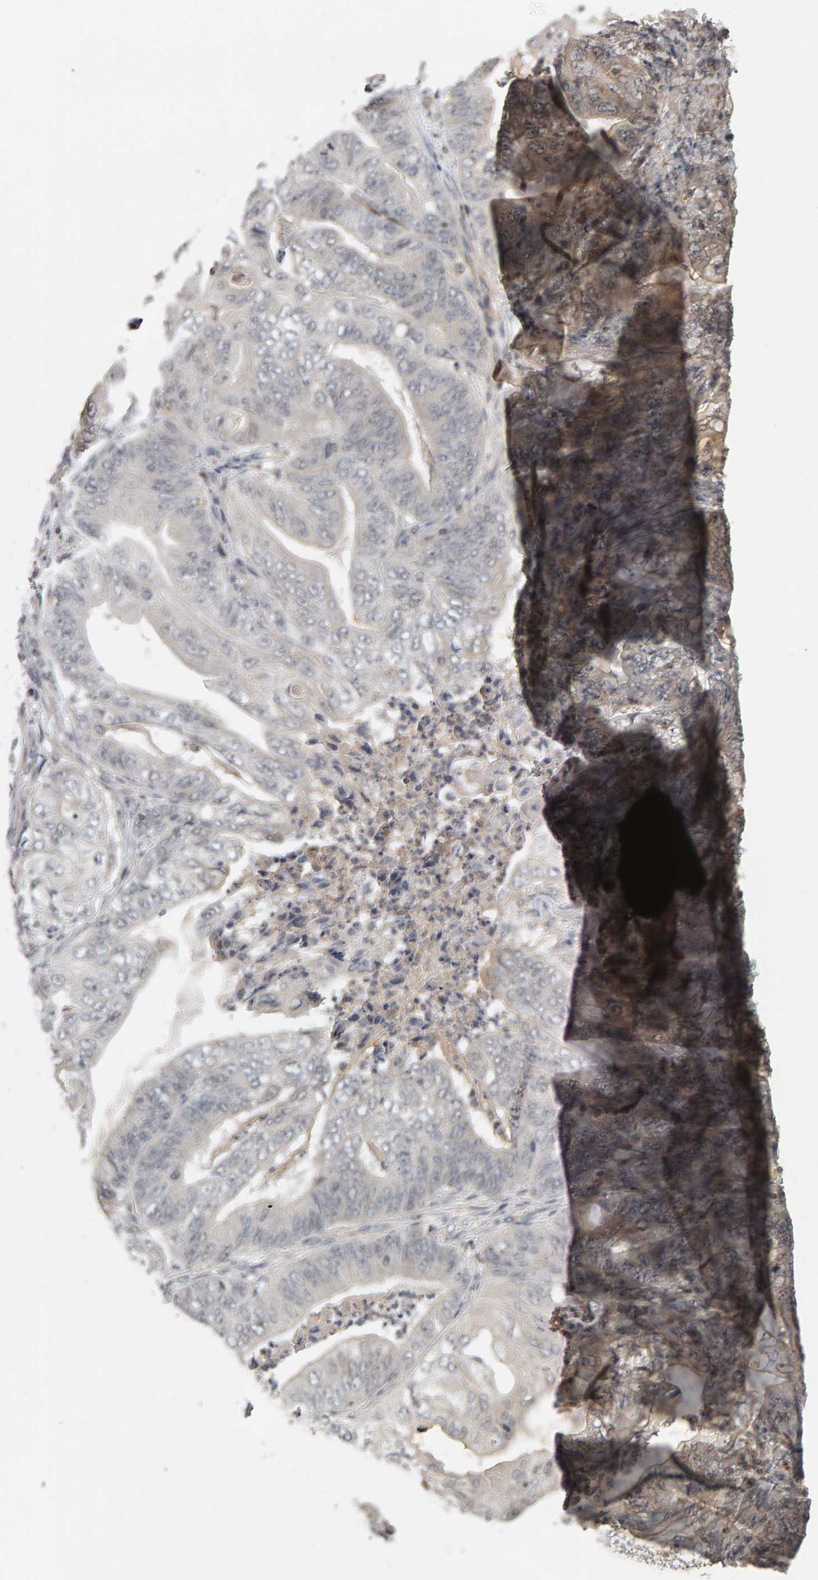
{"staining": {"intensity": "negative", "quantity": "none", "location": "none"}, "tissue": "stomach cancer", "cell_type": "Tumor cells", "image_type": "cancer", "snomed": [{"axis": "morphology", "description": "Adenocarcinoma, NOS"}, {"axis": "topography", "description": "Stomach"}], "caption": "Photomicrograph shows no protein positivity in tumor cells of adenocarcinoma (stomach) tissue.", "gene": "TEFM", "patient": {"sex": "female", "age": 73}}